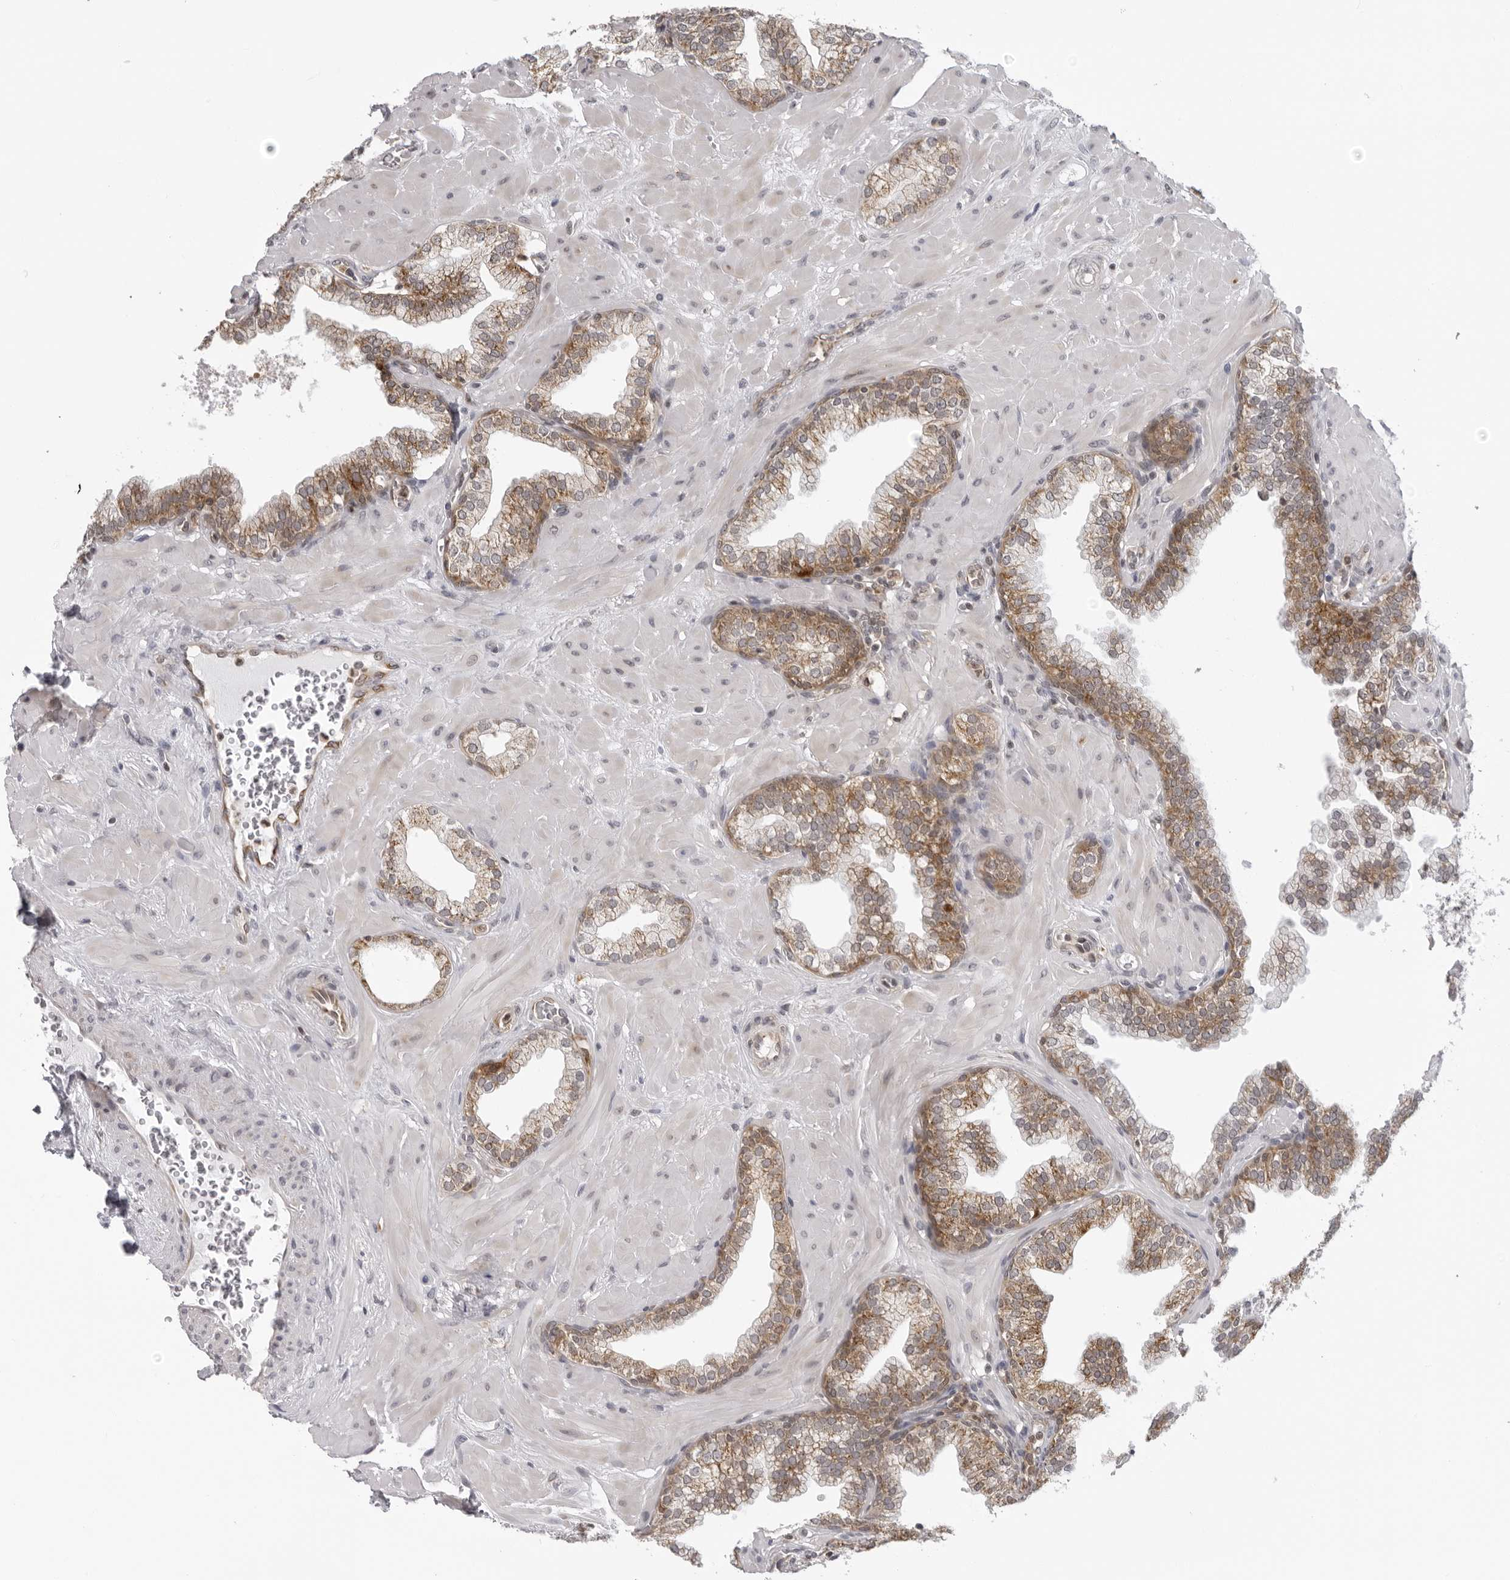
{"staining": {"intensity": "strong", "quantity": "25%-75%", "location": "cytoplasmic/membranous"}, "tissue": "prostate", "cell_type": "Glandular cells", "image_type": "normal", "snomed": [{"axis": "morphology", "description": "Normal tissue, NOS"}, {"axis": "morphology", "description": "Urothelial carcinoma, Low grade"}, {"axis": "topography", "description": "Urinary bladder"}, {"axis": "topography", "description": "Prostate"}], "caption": "Glandular cells demonstrate high levels of strong cytoplasmic/membranous staining in about 25%-75% of cells in unremarkable human prostate.", "gene": "MRPS15", "patient": {"sex": "male", "age": 60}}